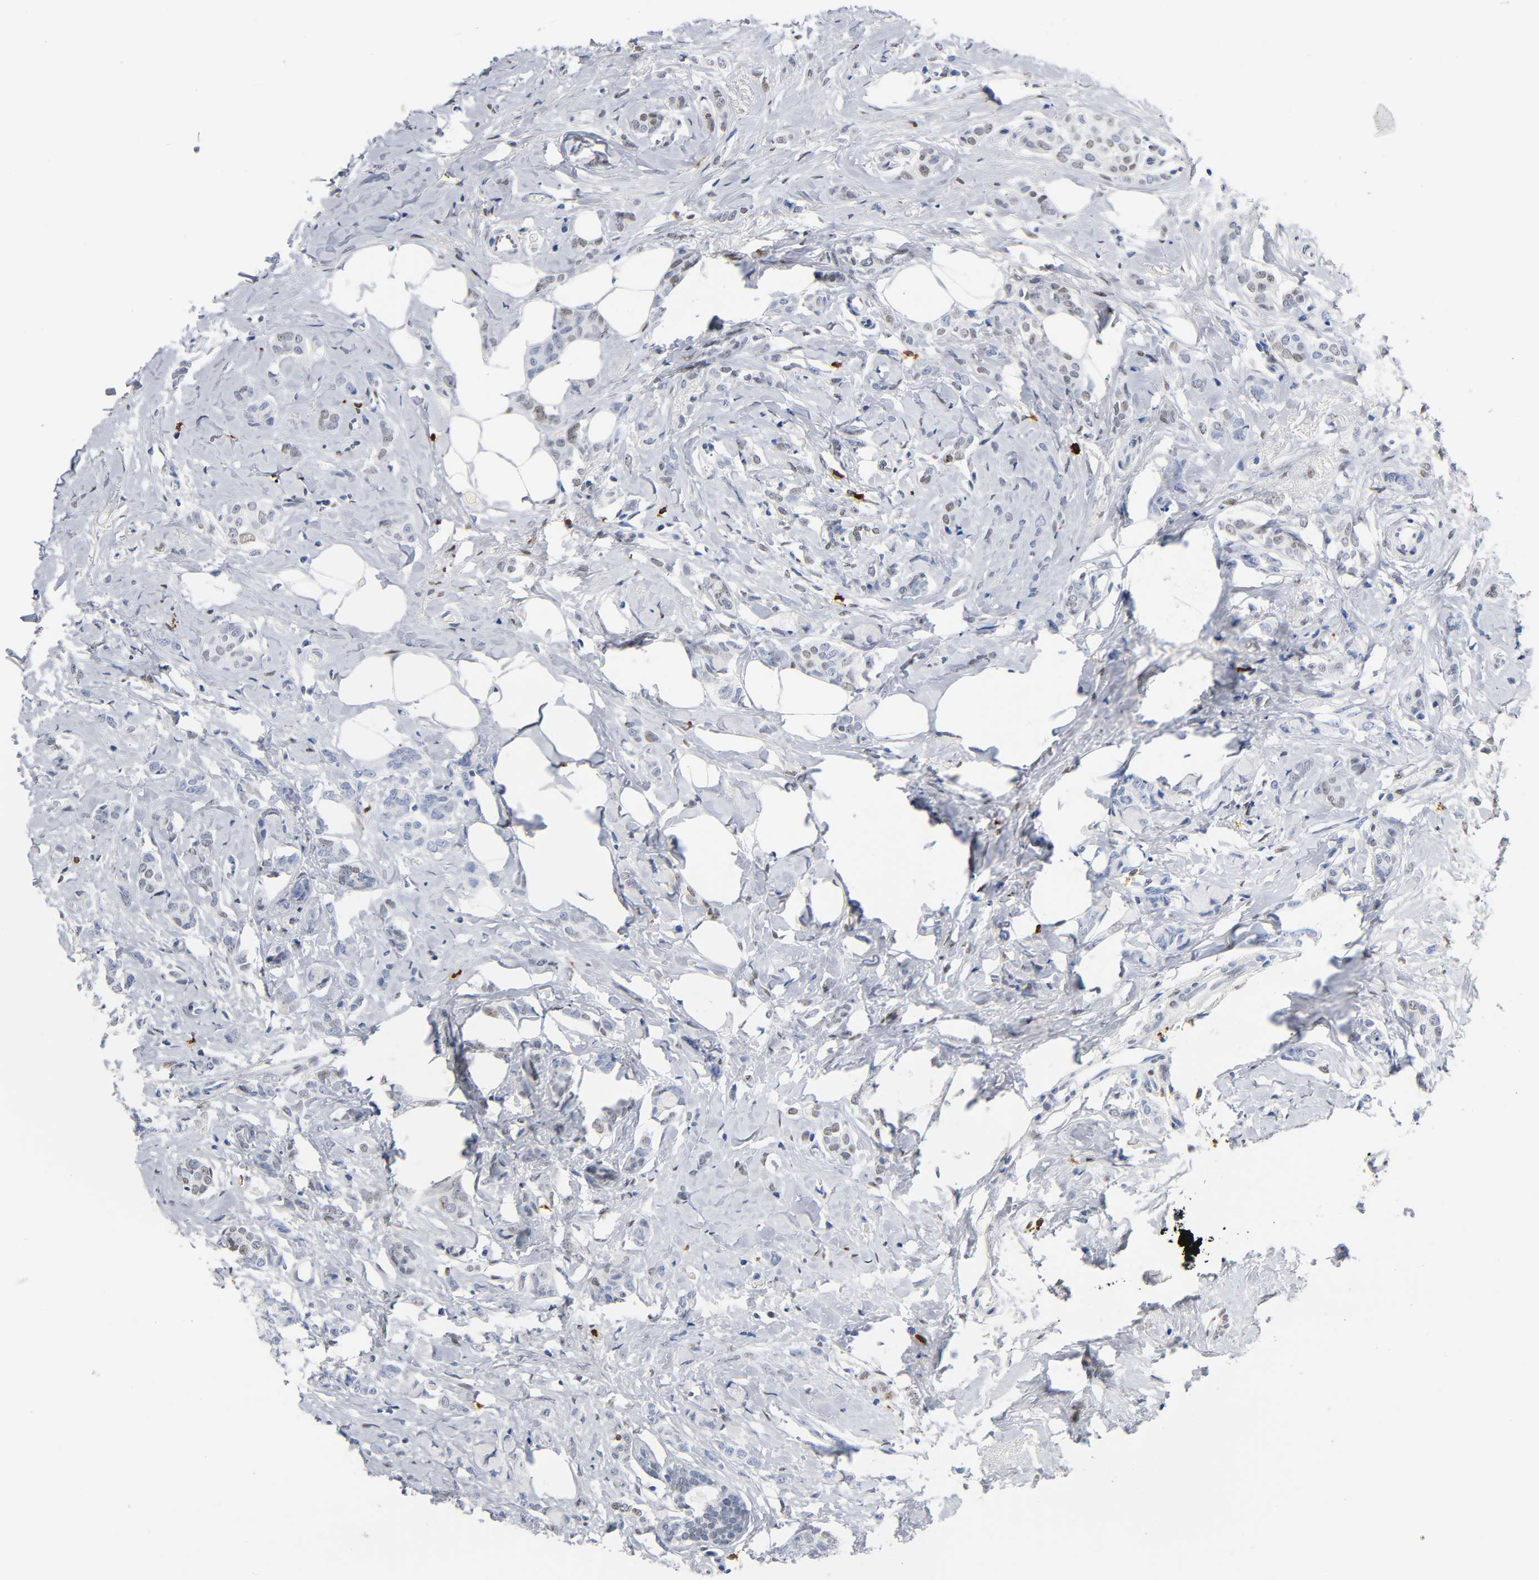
{"staining": {"intensity": "weak", "quantity": "25%-75%", "location": "nuclear"}, "tissue": "breast cancer", "cell_type": "Tumor cells", "image_type": "cancer", "snomed": [{"axis": "morphology", "description": "Lobular carcinoma"}, {"axis": "topography", "description": "Breast"}], "caption": "Brown immunohistochemical staining in human breast cancer displays weak nuclear staining in approximately 25%-75% of tumor cells. The staining was performed using DAB (3,3'-diaminobenzidine), with brown indicating positive protein expression. Nuclei are stained blue with hematoxylin.", "gene": "NAB2", "patient": {"sex": "female", "age": 60}}